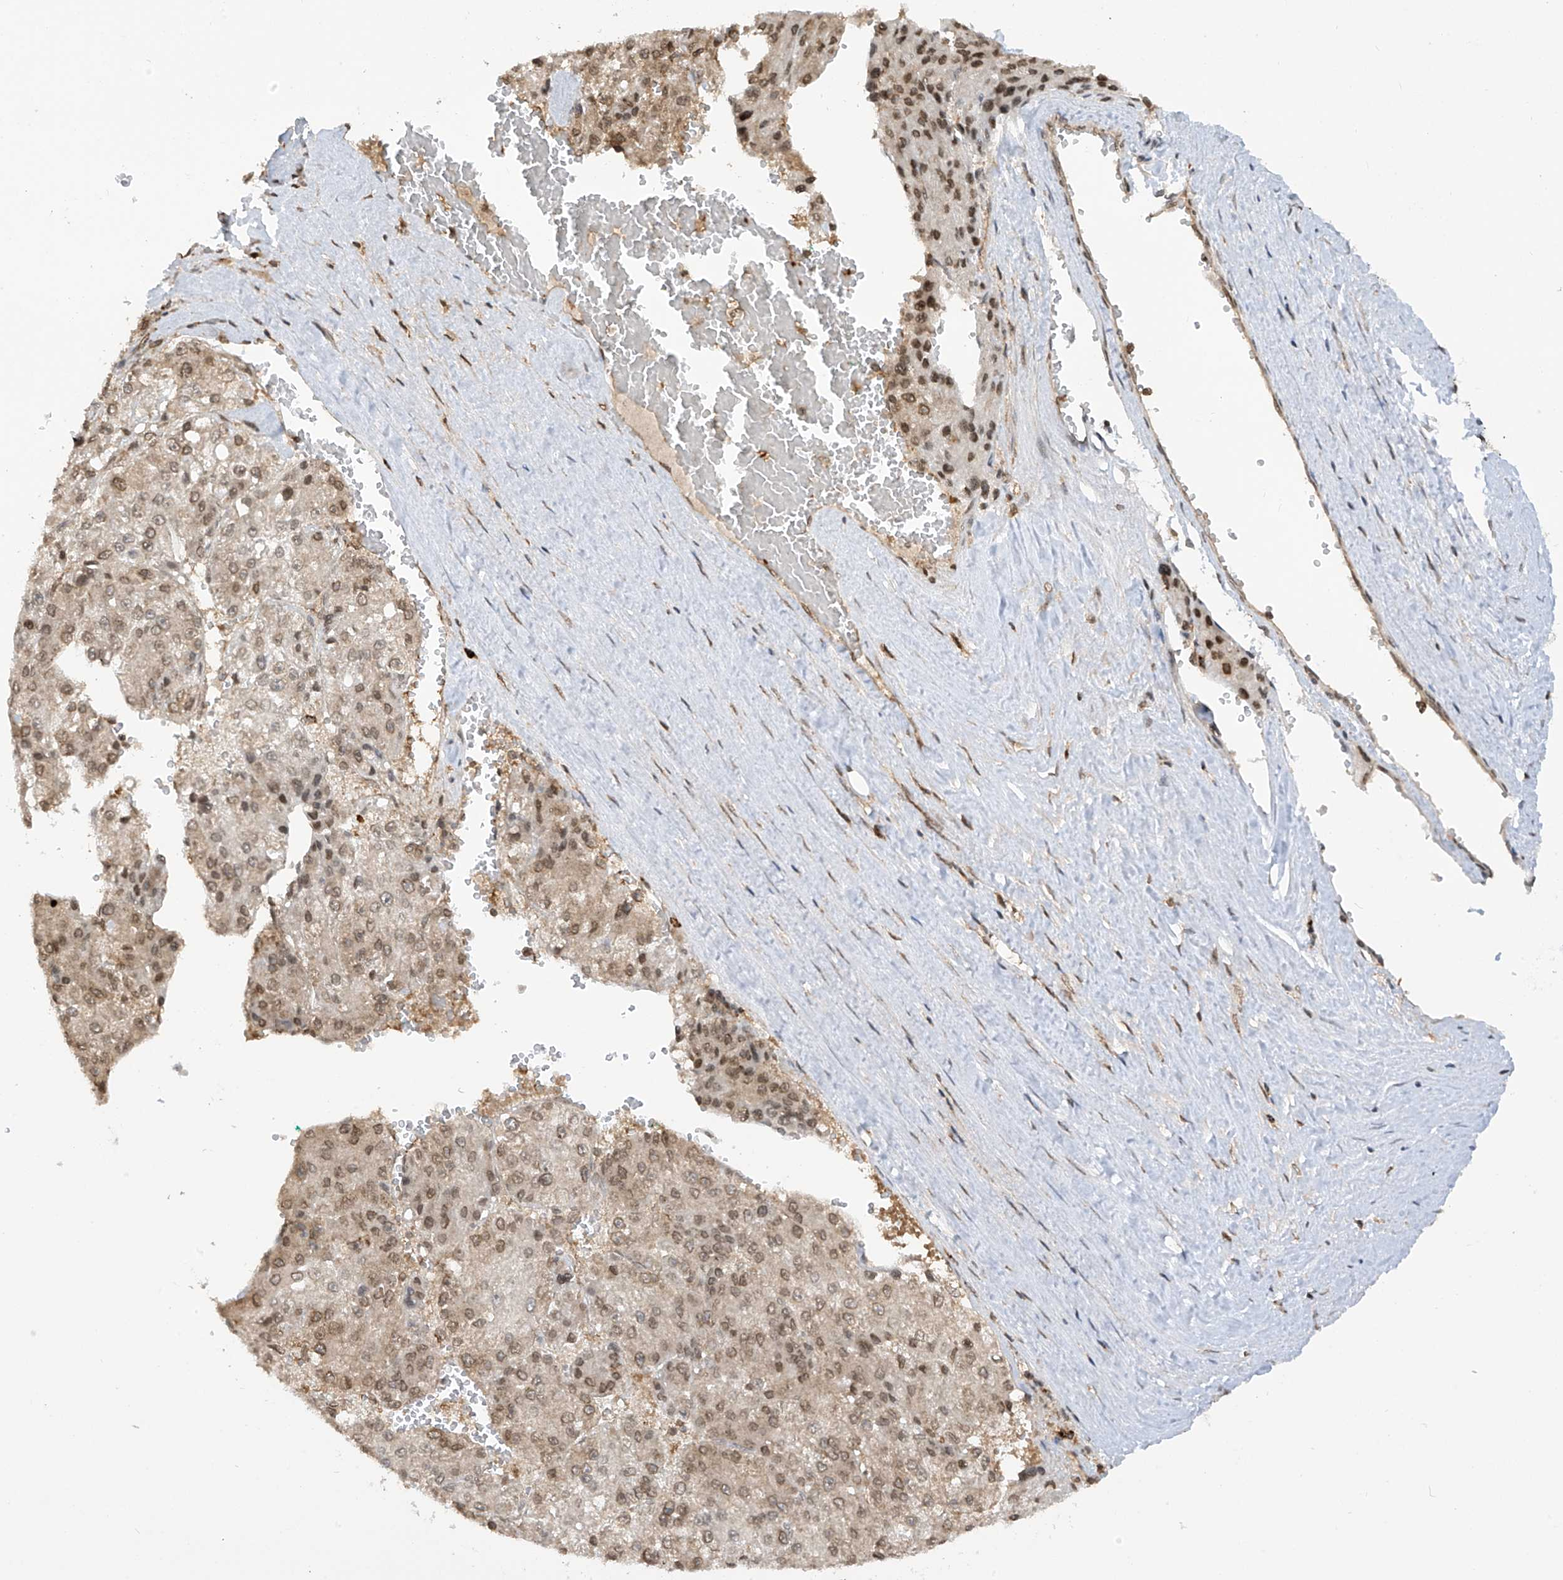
{"staining": {"intensity": "moderate", "quantity": "25%-75%", "location": "nuclear"}, "tissue": "liver cancer", "cell_type": "Tumor cells", "image_type": "cancer", "snomed": [{"axis": "morphology", "description": "Carcinoma, Hepatocellular, NOS"}, {"axis": "topography", "description": "Liver"}], "caption": "High-power microscopy captured an IHC image of hepatocellular carcinoma (liver), revealing moderate nuclear expression in about 25%-75% of tumor cells.", "gene": "KPNB1", "patient": {"sex": "female", "age": 73}}